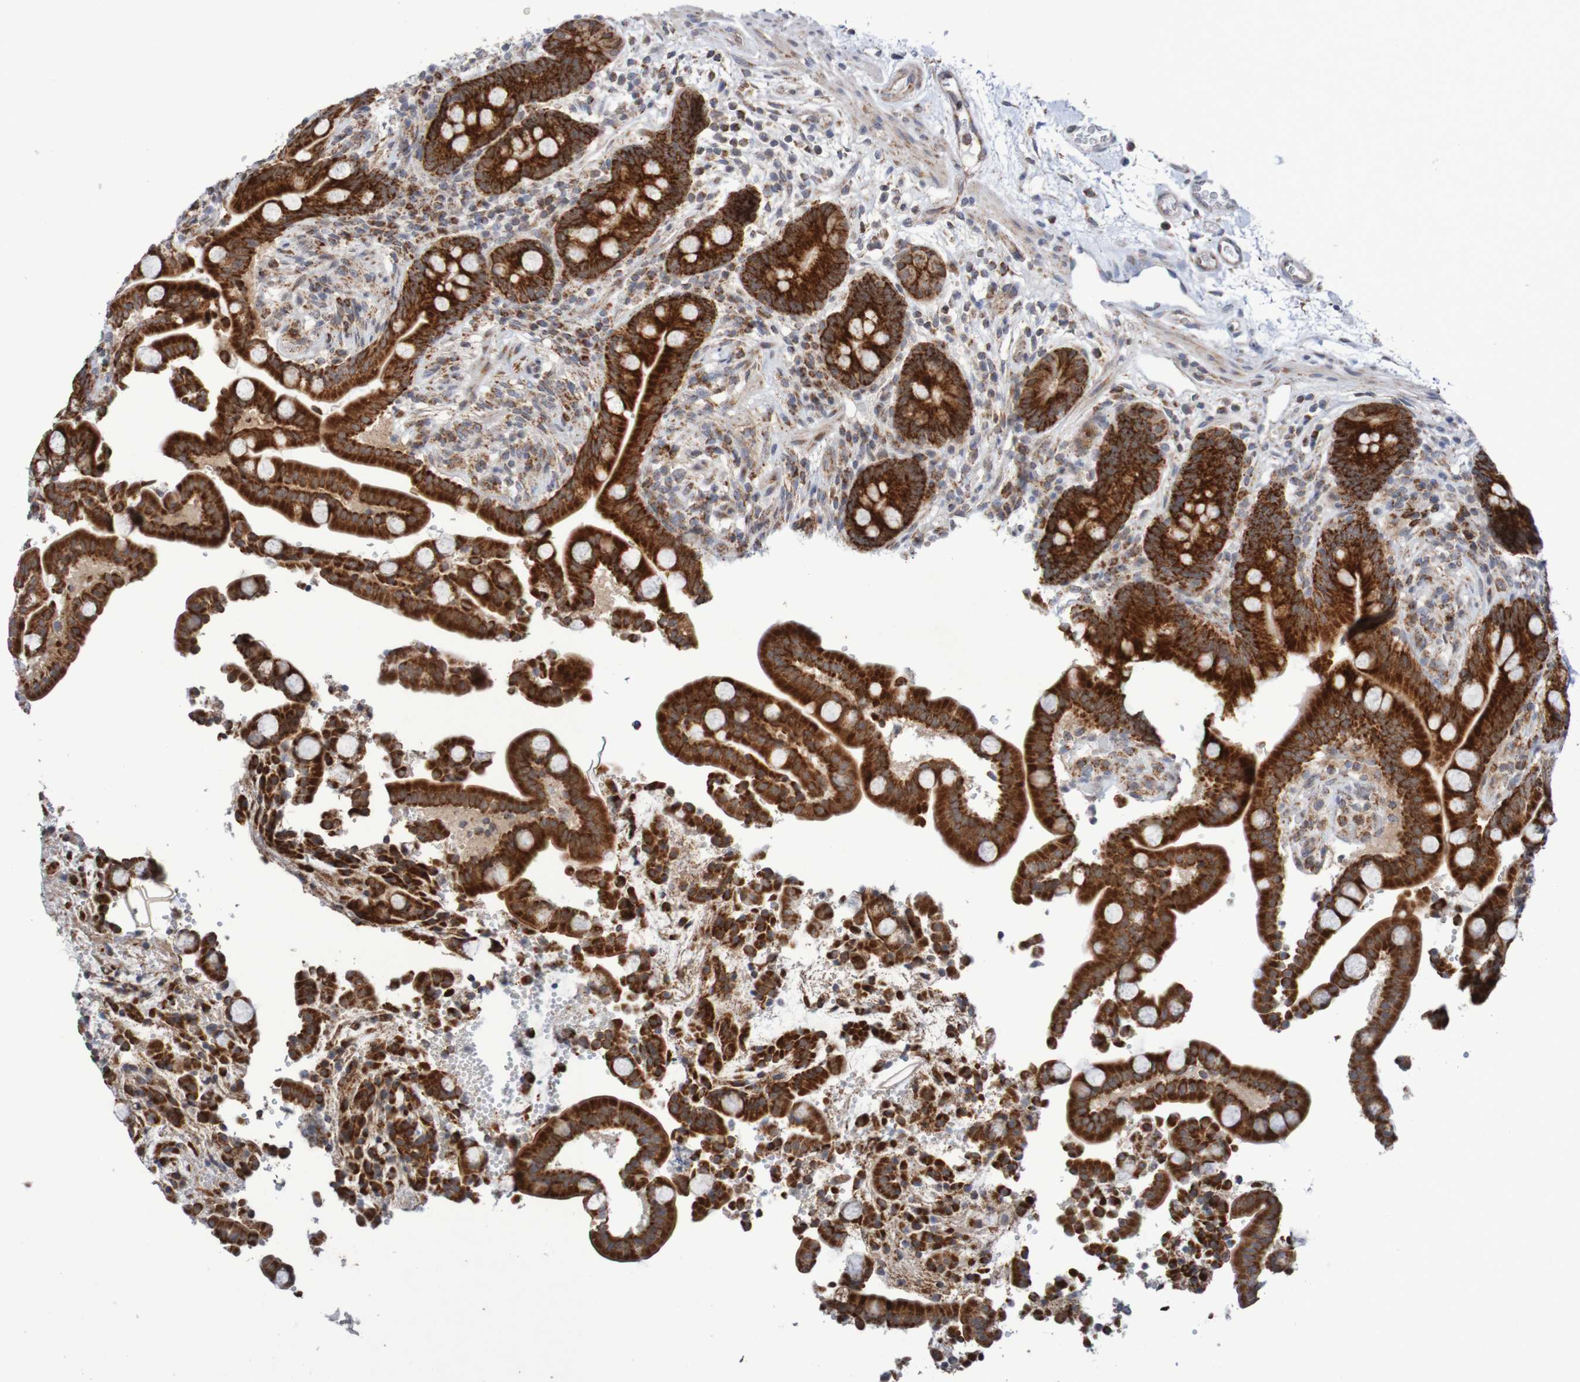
{"staining": {"intensity": "weak", "quantity": ">75%", "location": "cytoplasmic/membranous"}, "tissue": "colon", "cell_type": "Endothelial cells", "image_type": "normal", "snomed": [{"axis": "morphology", "description": "Normal tissue, NOS"}, {"axis": "topography", "description": "Colon"}], "caption": "Protein expression analysis of normal colon shows weak cytoplasmic/membranous positivity in about >75% of endothelial cells. Immunohistochemistry stains the protein in brown and the nuclei are stained blue.", "gene": "DVL1", "patient": {"sex": "male", "age": 73}}